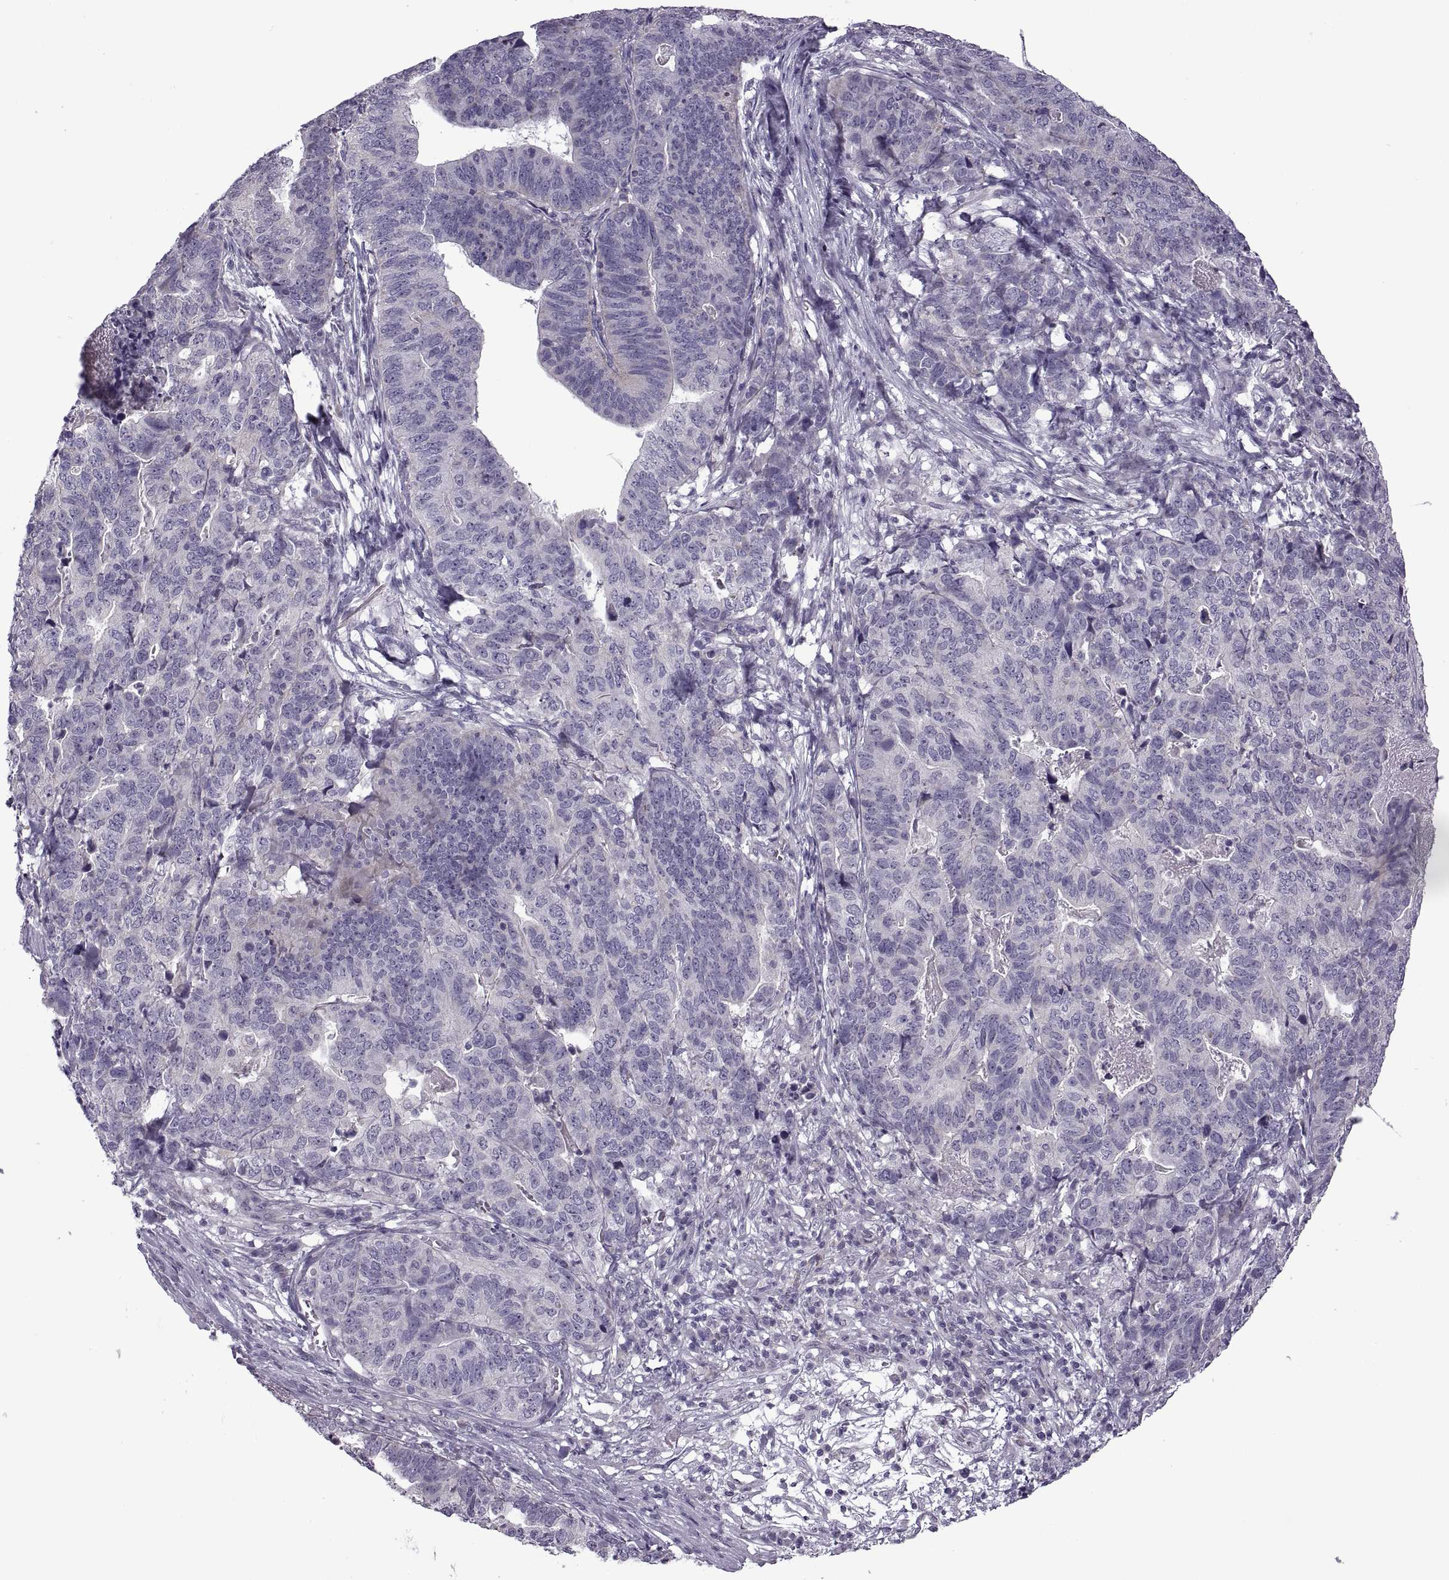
{"staining": {"intensity": "negative", "quantity": "none", "location": "none"}, "tissue": "stomach cancer", "cell_type": "Tumor cells", "image_type": "cancer", "snomed": [{"axis": "morphology", "description": "Adenocarcinoma, NOS"}, {"axis": "topography", "description": "Stomach, upper"}], "caption": "Tumor cells show no significant protein expression in stomach cancer.", "gene": "RIPK4", "patient": {"sex": "female", "age": 67}}